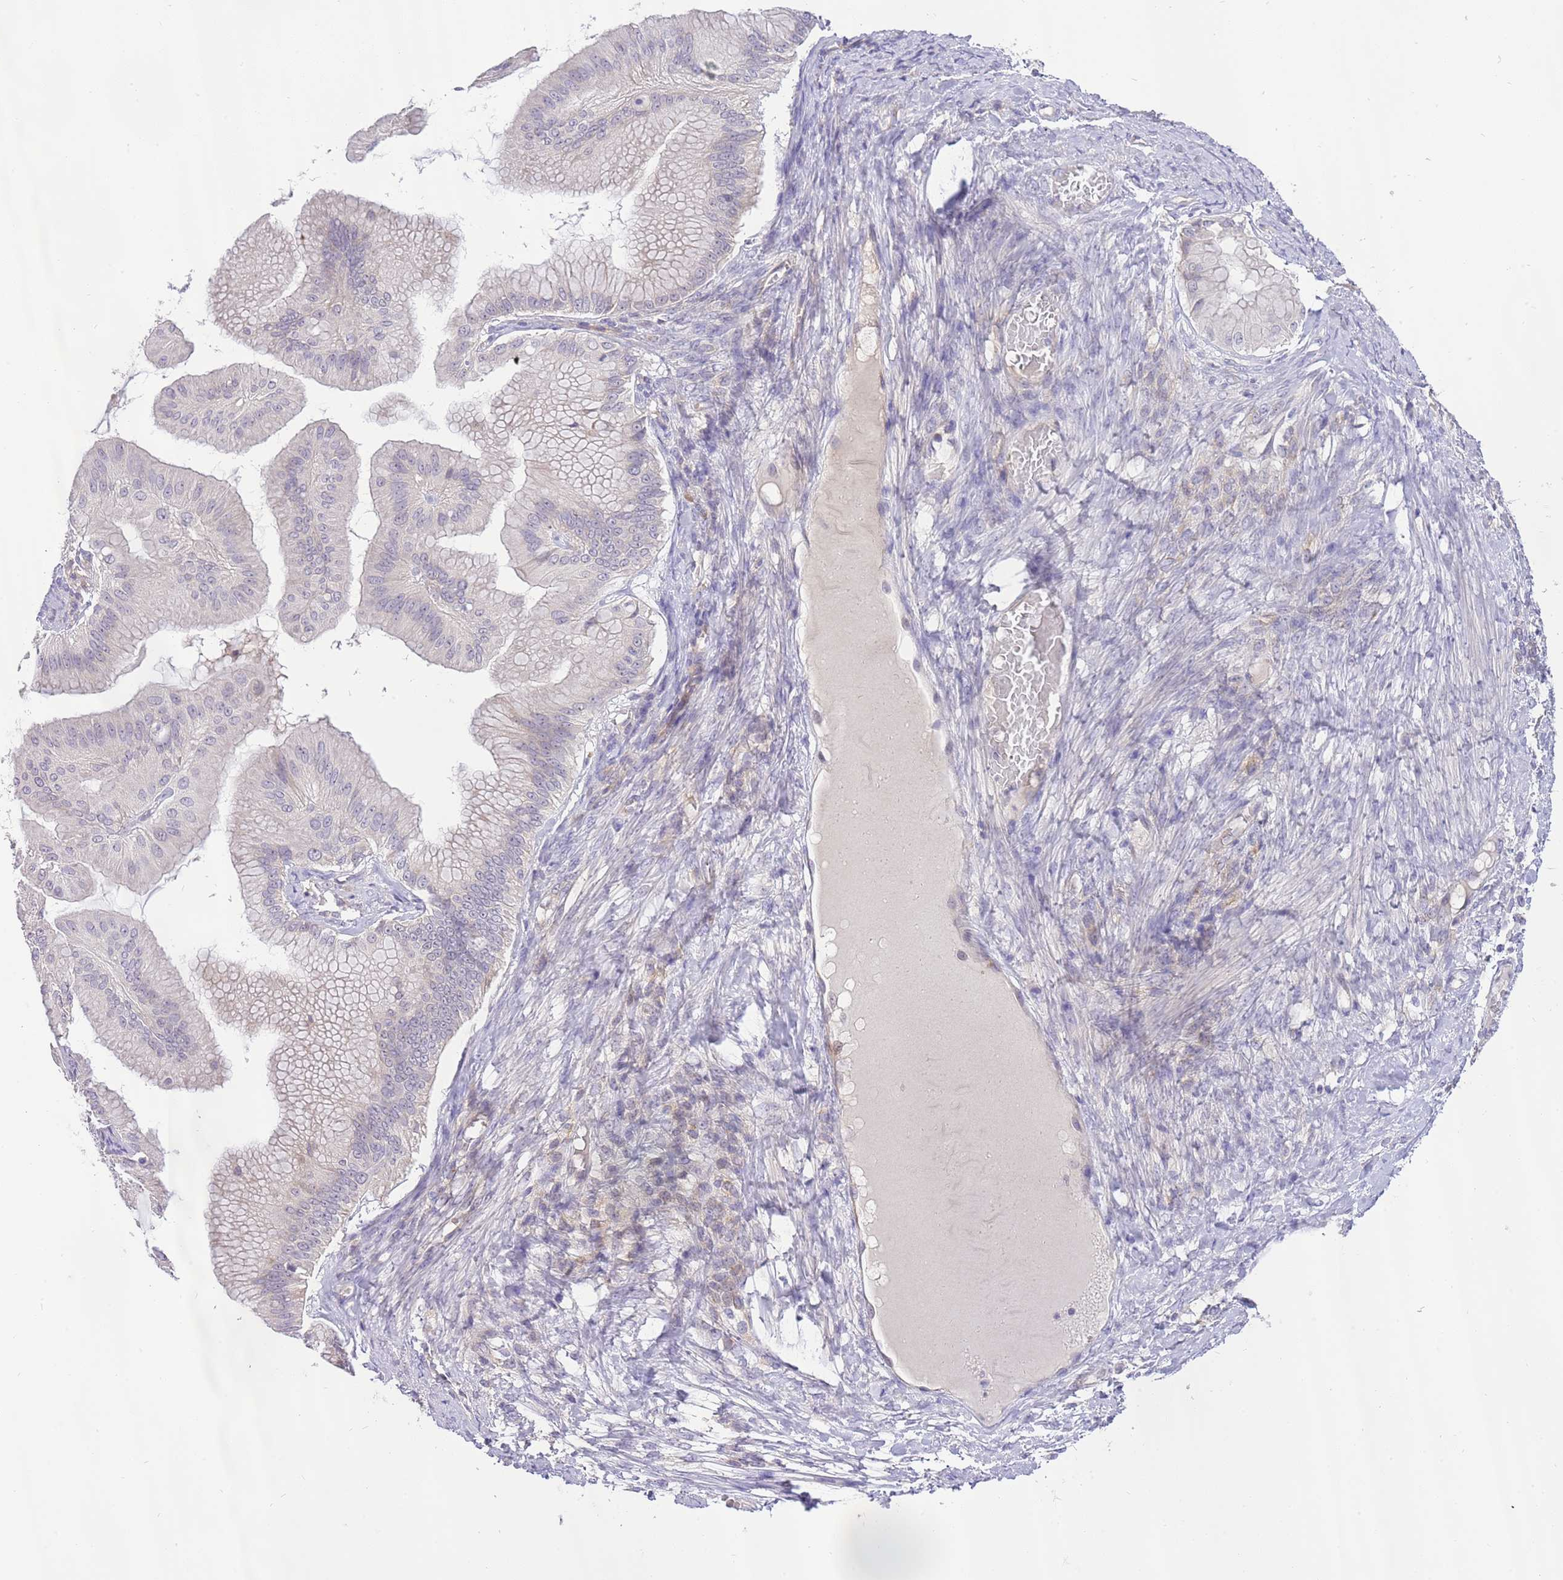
{"staining": {"intensity": "negative", "quantity": "none", "location": "none"}, "tissue": "ovarian cancer", "cell_type": "Tumor cells", "image_type": "cancer", "snomed": [{"axis": "morphology", "description": "Cystadenocarcinoma, mucinous, NOS"}, {"axis": "topography", "description": "Ovary"}], "caption": "Immunohistochemical staining of human ovarian cancer exhibits no significant expression in tumor cells.", "gene": "RFK", "patient": {"sex": "female", "age": 61}}